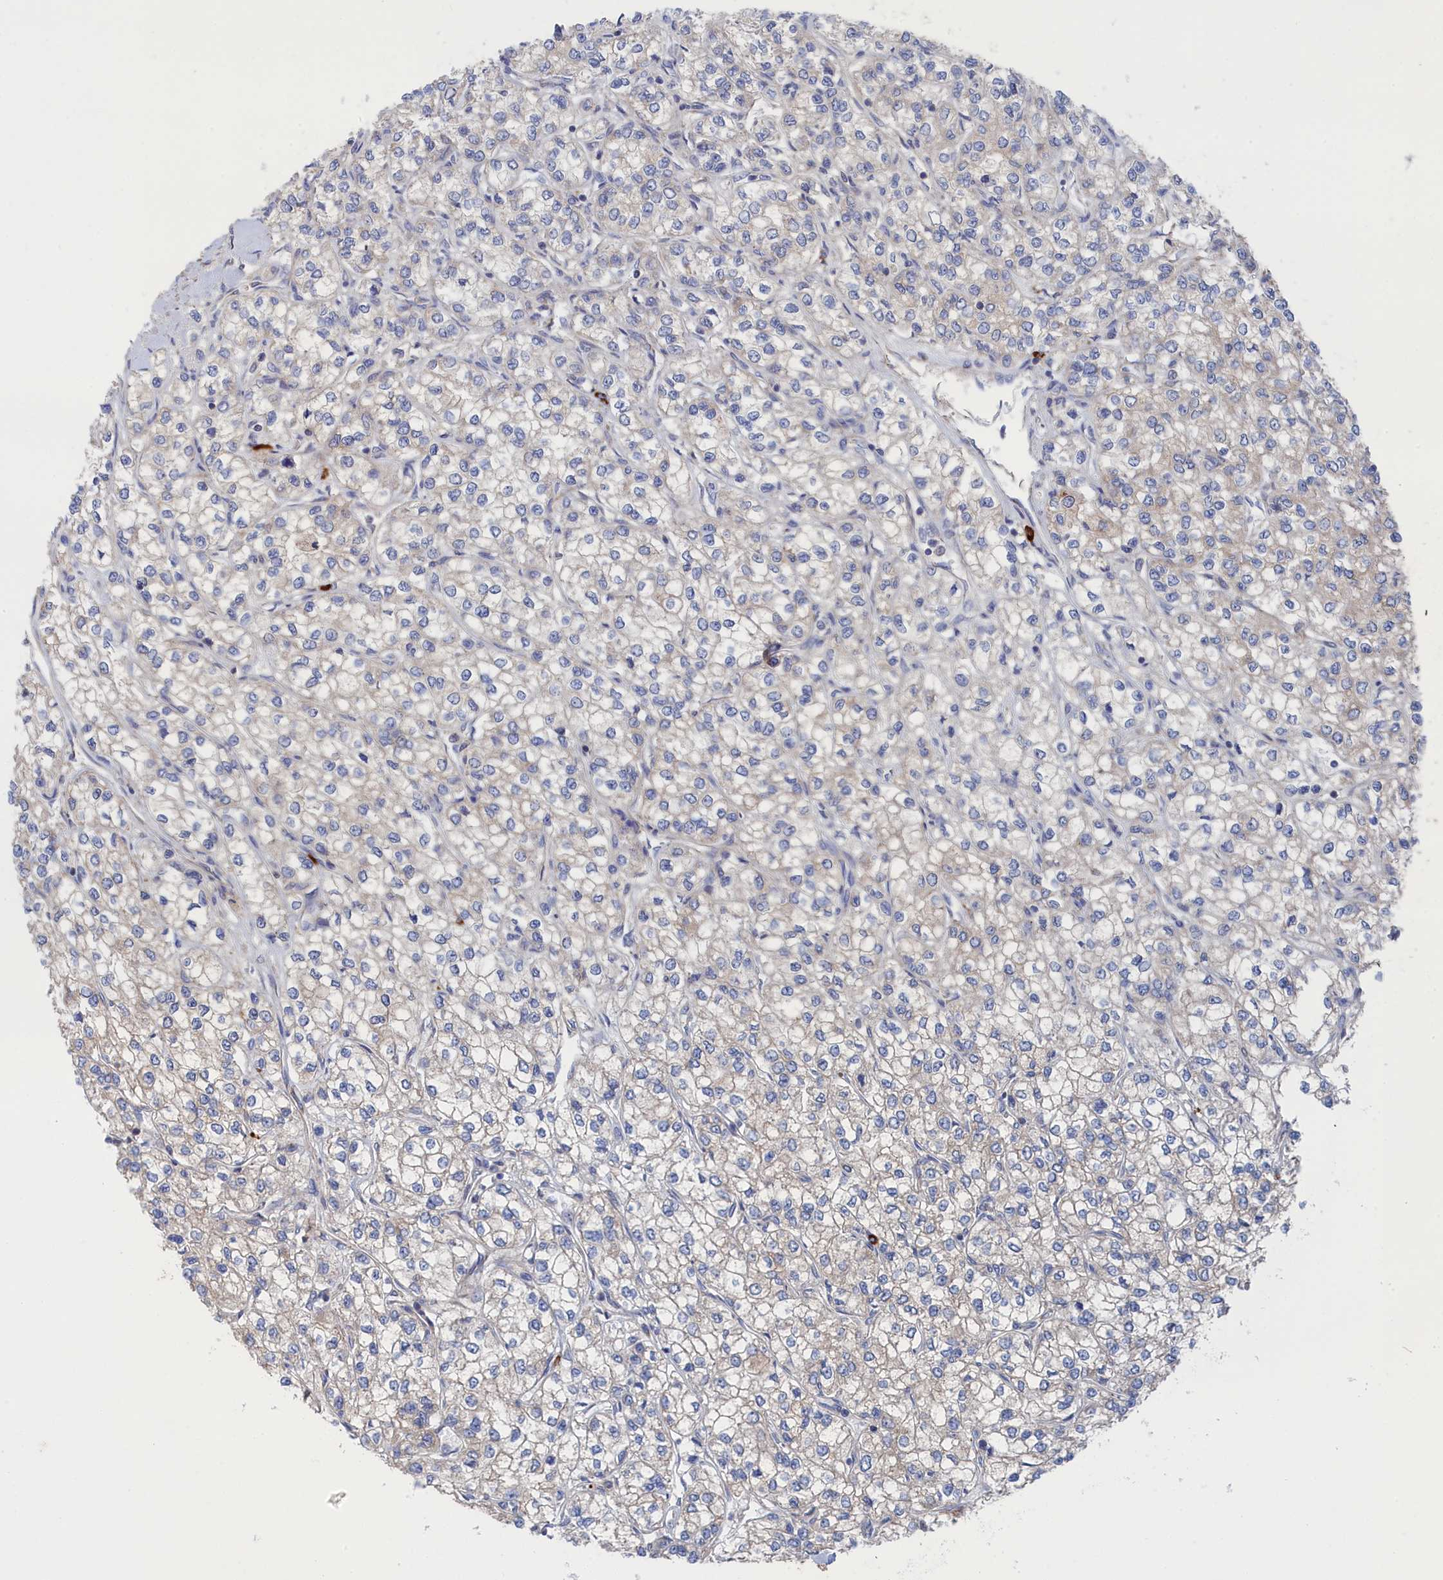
{"staining": {"intensity": "weak", "quantity": "<25%", "location": "cytoplasmic/membranous"}, "tissue": "renal cancer", "cell_type": "Tumor cells", "image_type": "cancer", "snomed": [{"axis": "morphology", "description": "Adenocarcinoma, NOS"}, {"axis": "topography", "description": "Kidney"}], "caption": "An image of human renal cancer is negative for staining in tumor cells.", "gene": "FILIP1L", "patient": {"sex": "male", "age": 80}}